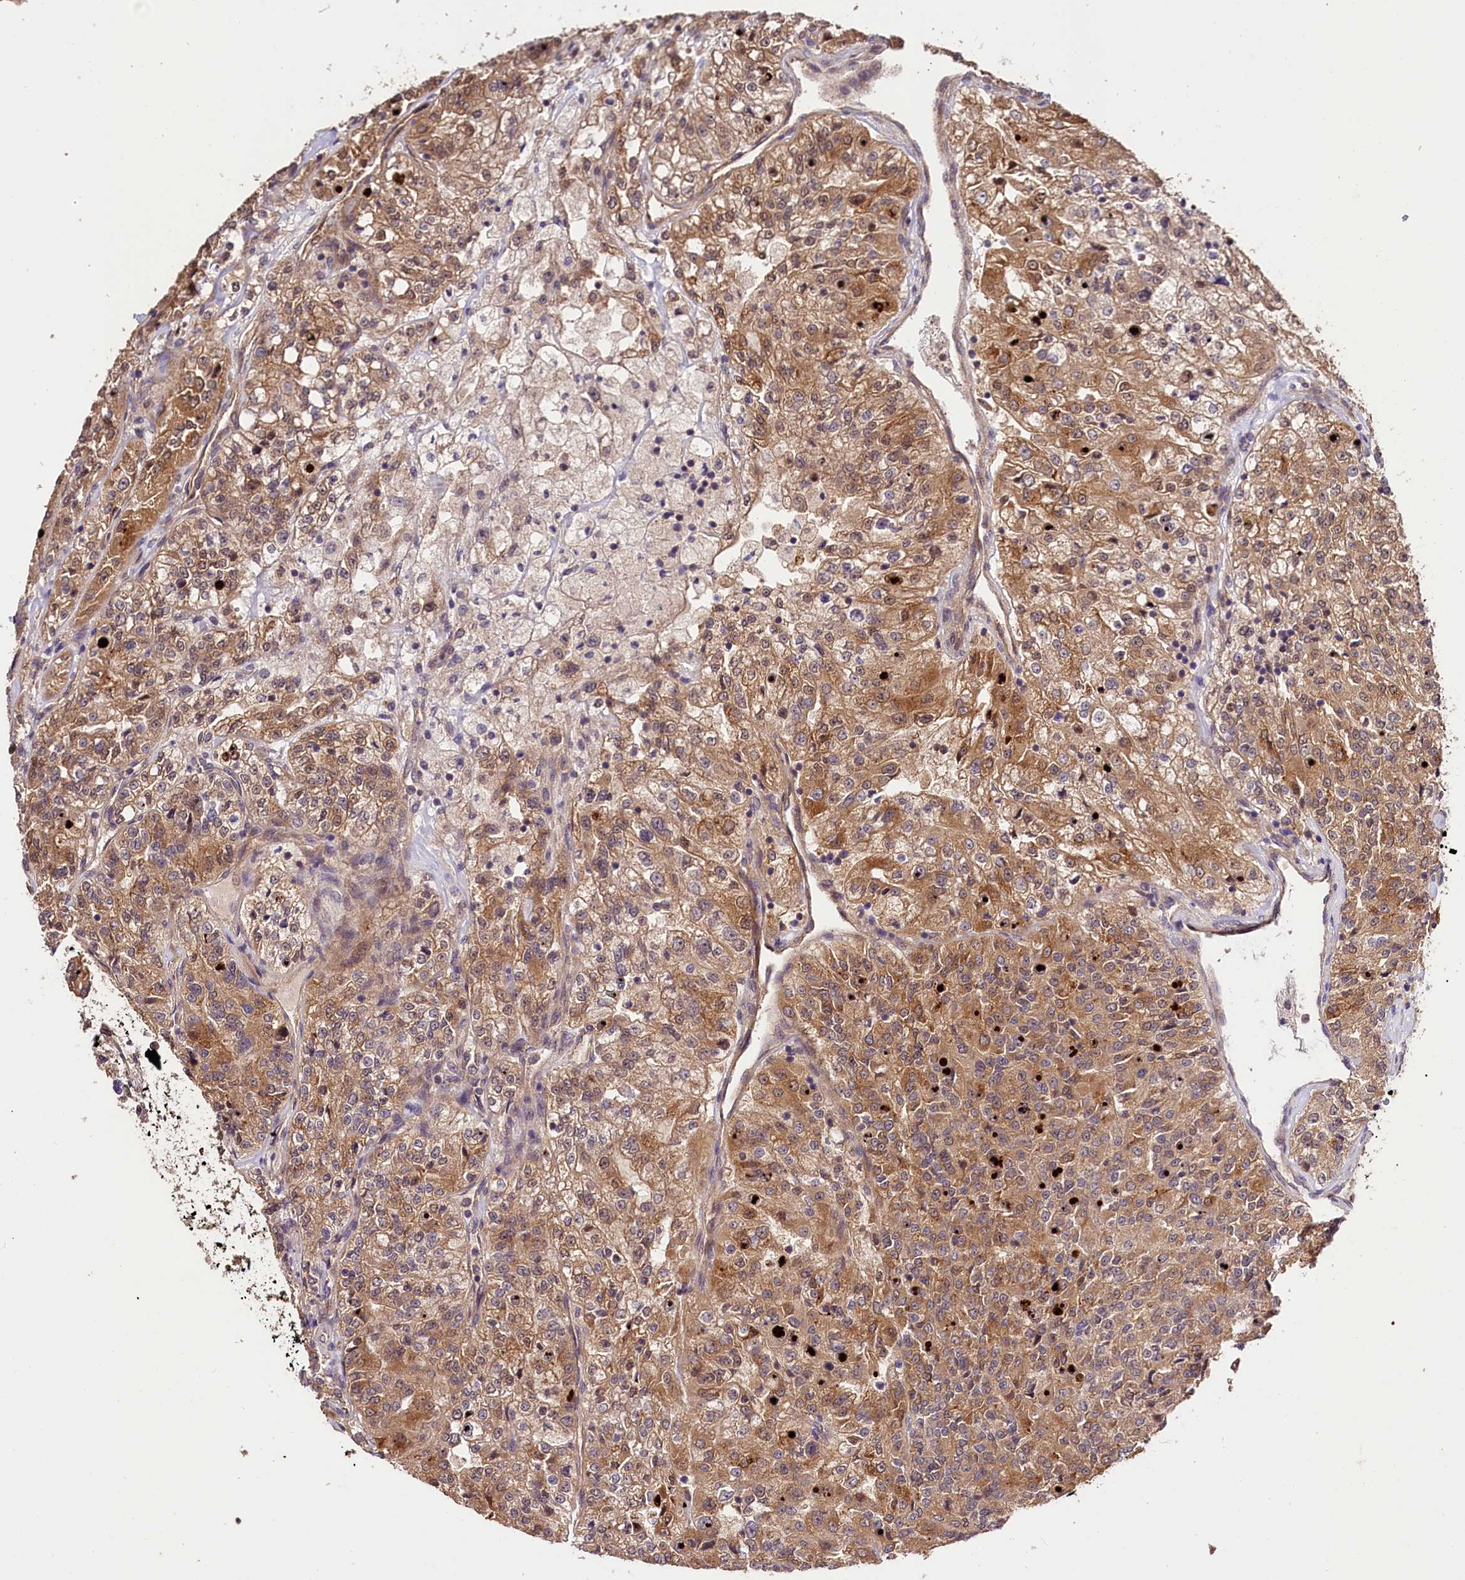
{"staining": {"intensity": "moderate", "quantity": ">75%", "location": "cytoplasmic/membranous"}, "tissue": "renal cancer", "cell_type": "Tumor cells", "image_type": "cancer", "snomed": [{"axis": "morphology", "description": "Adenocarcinoma, NOS"}, {"axis": "topography", "description": "Kidney"}], "caption": "Moderate cytoplasmic/membranous protein positivity is appreciated in about >75% of tumor cells in renal cancer.", "gene": "CES3", "patient": {"sex": "female", "age": 63}}